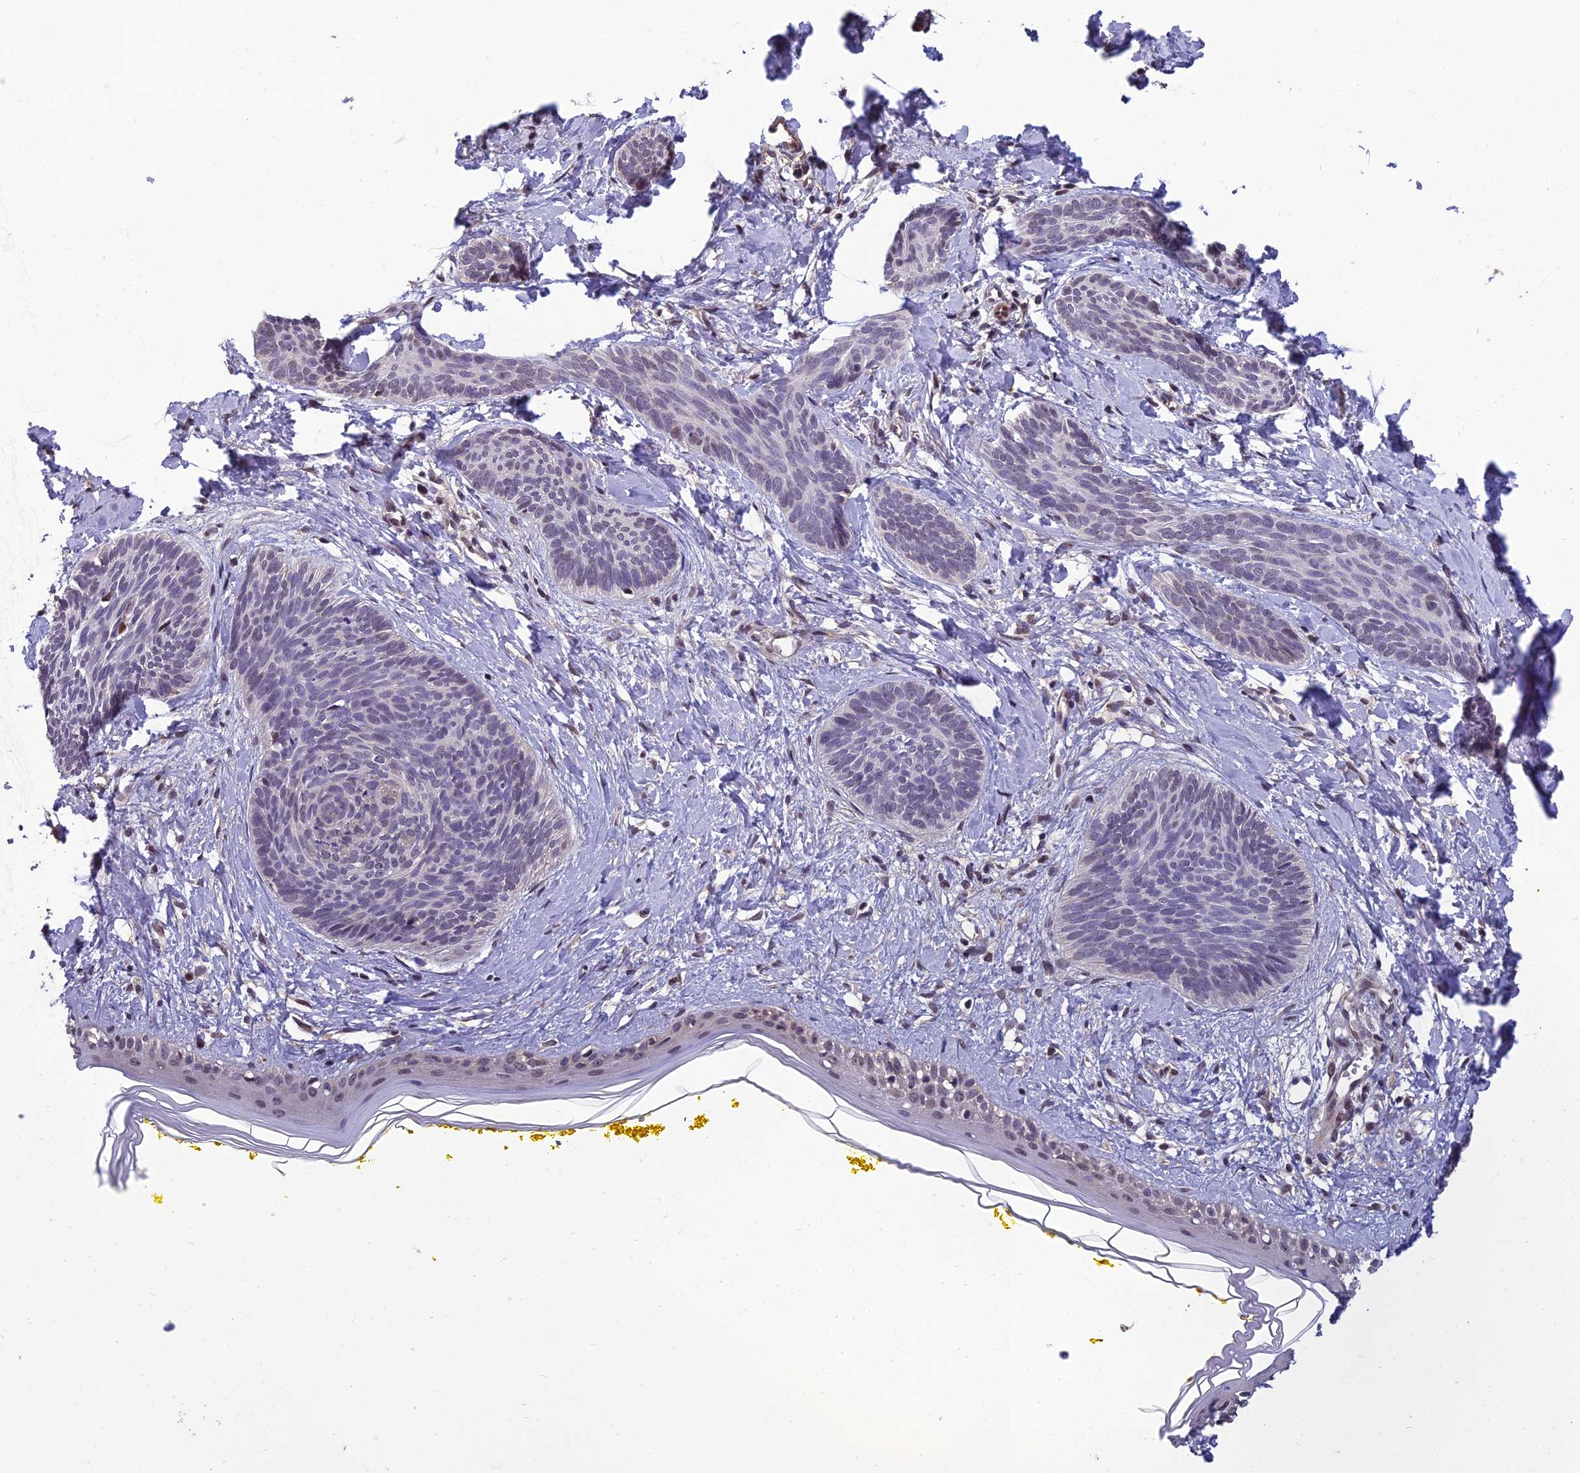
{"staining": {"intensity": "negative", "quantity": "none", "location": "none"}, "tissue": "skin cancer", "cell_type": "Tumor cells", "image_type": "cancer", "snomed": [{"axis": "morphology", "description": "Basal cell carcinoma"}, {"axis": "topography", "description": "Skin"}], "caption": "A high-resolution micrograph shows immunohistochemistry (IHC) staining of skin basal cell carcinoma, which displays no significant positivity in tumor cells.", "gene": "GRWD1", "patient": {"sex": "female", "age": 81}}